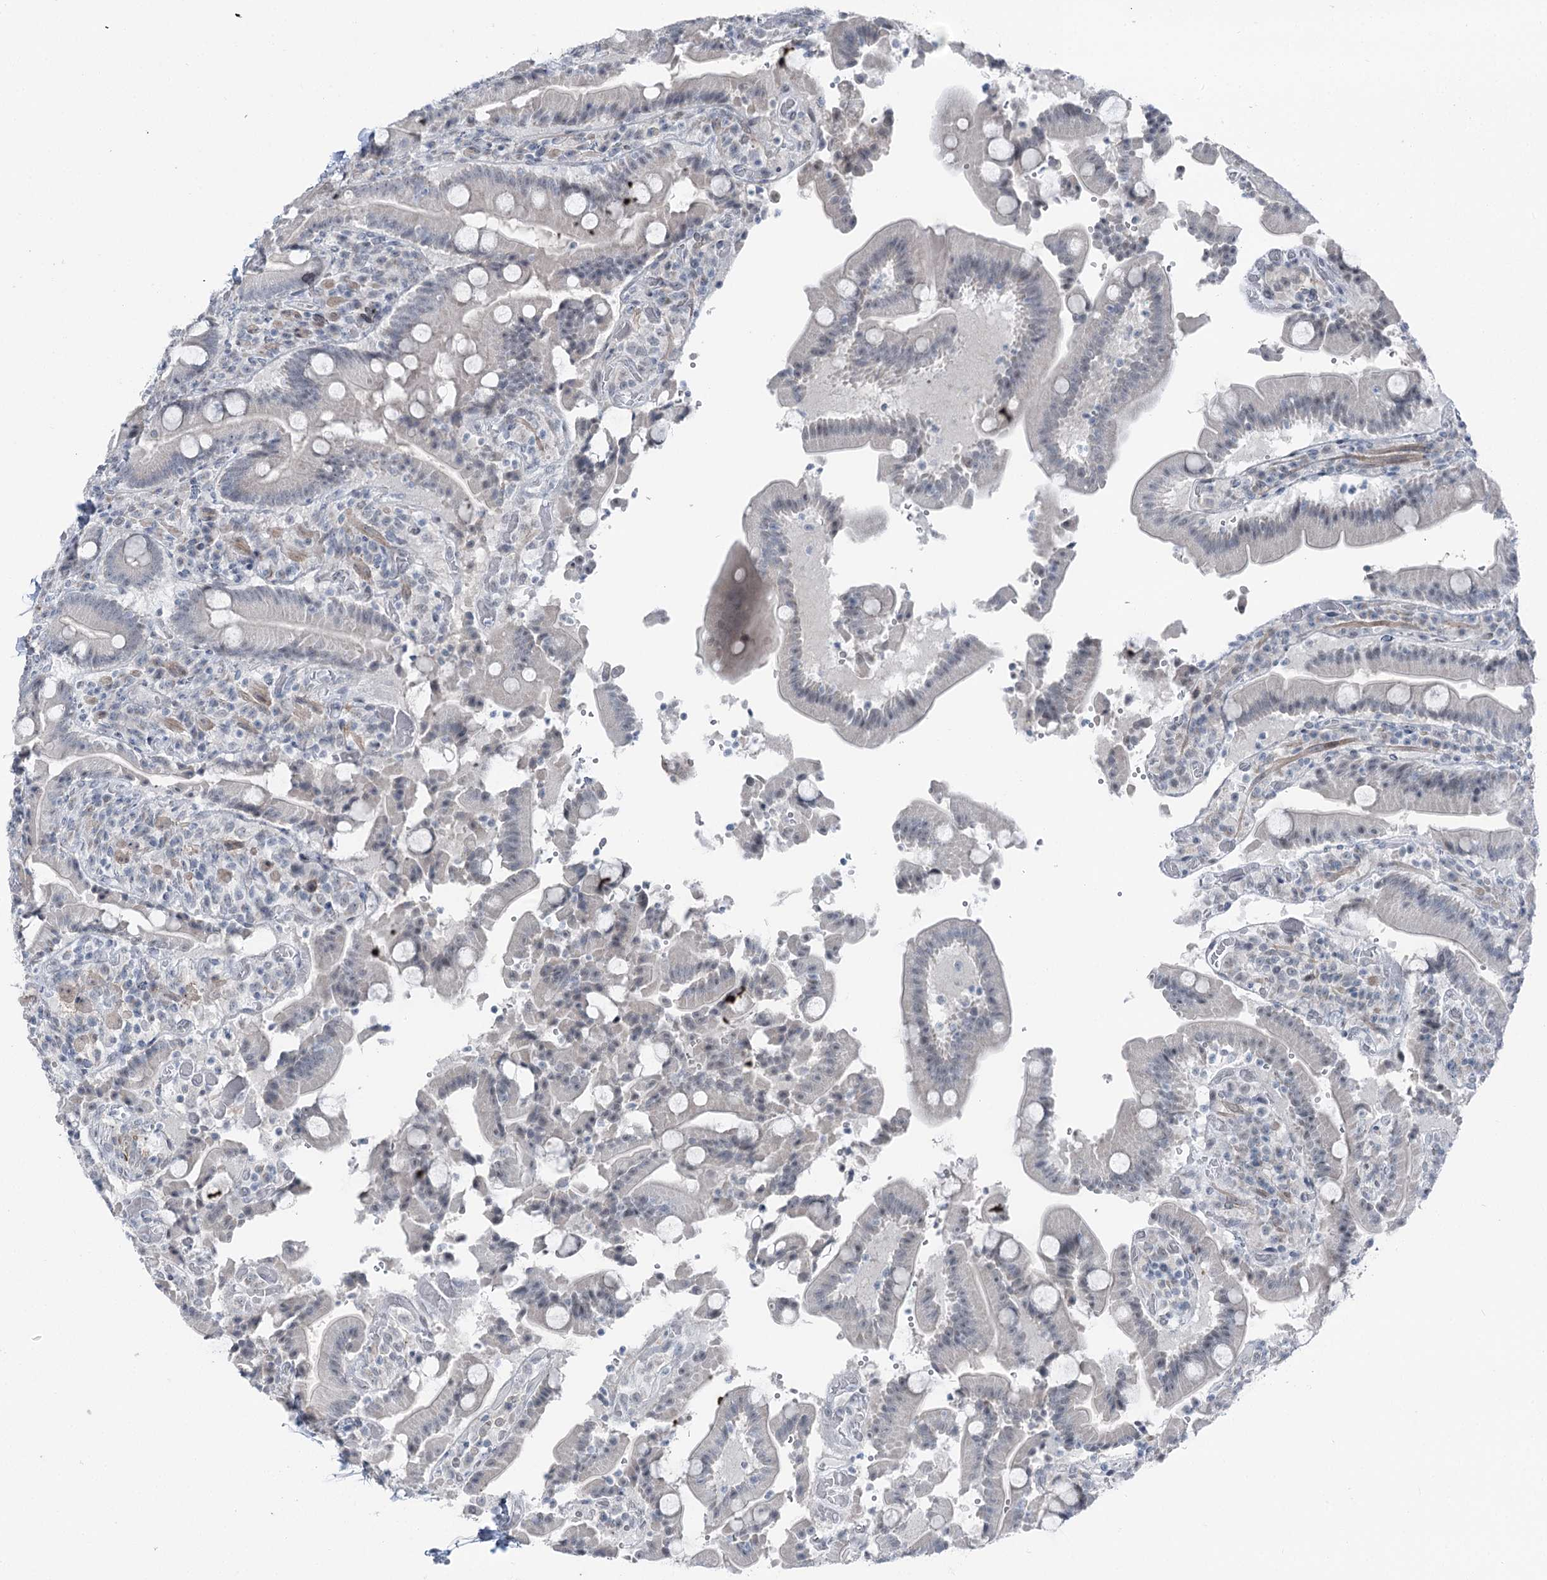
{"staining": {"intensity": "negative", "quantity": "none", "location": "none"}, "tissue": "duodenum", "cell_type": "Glandular cells", "image_type": "normal", "snomed": [{"axis": "morphology", "description": "Normal tissue, NOS"}, {"axis": "topography", "description": "Duodenum"}], "caption": "Immunohistochemical staining of benign human duodenum exhibits no significant positivity in glandular cells.", "gene": "STEEP1", "patient": {"sex": "female", "age": 62}}